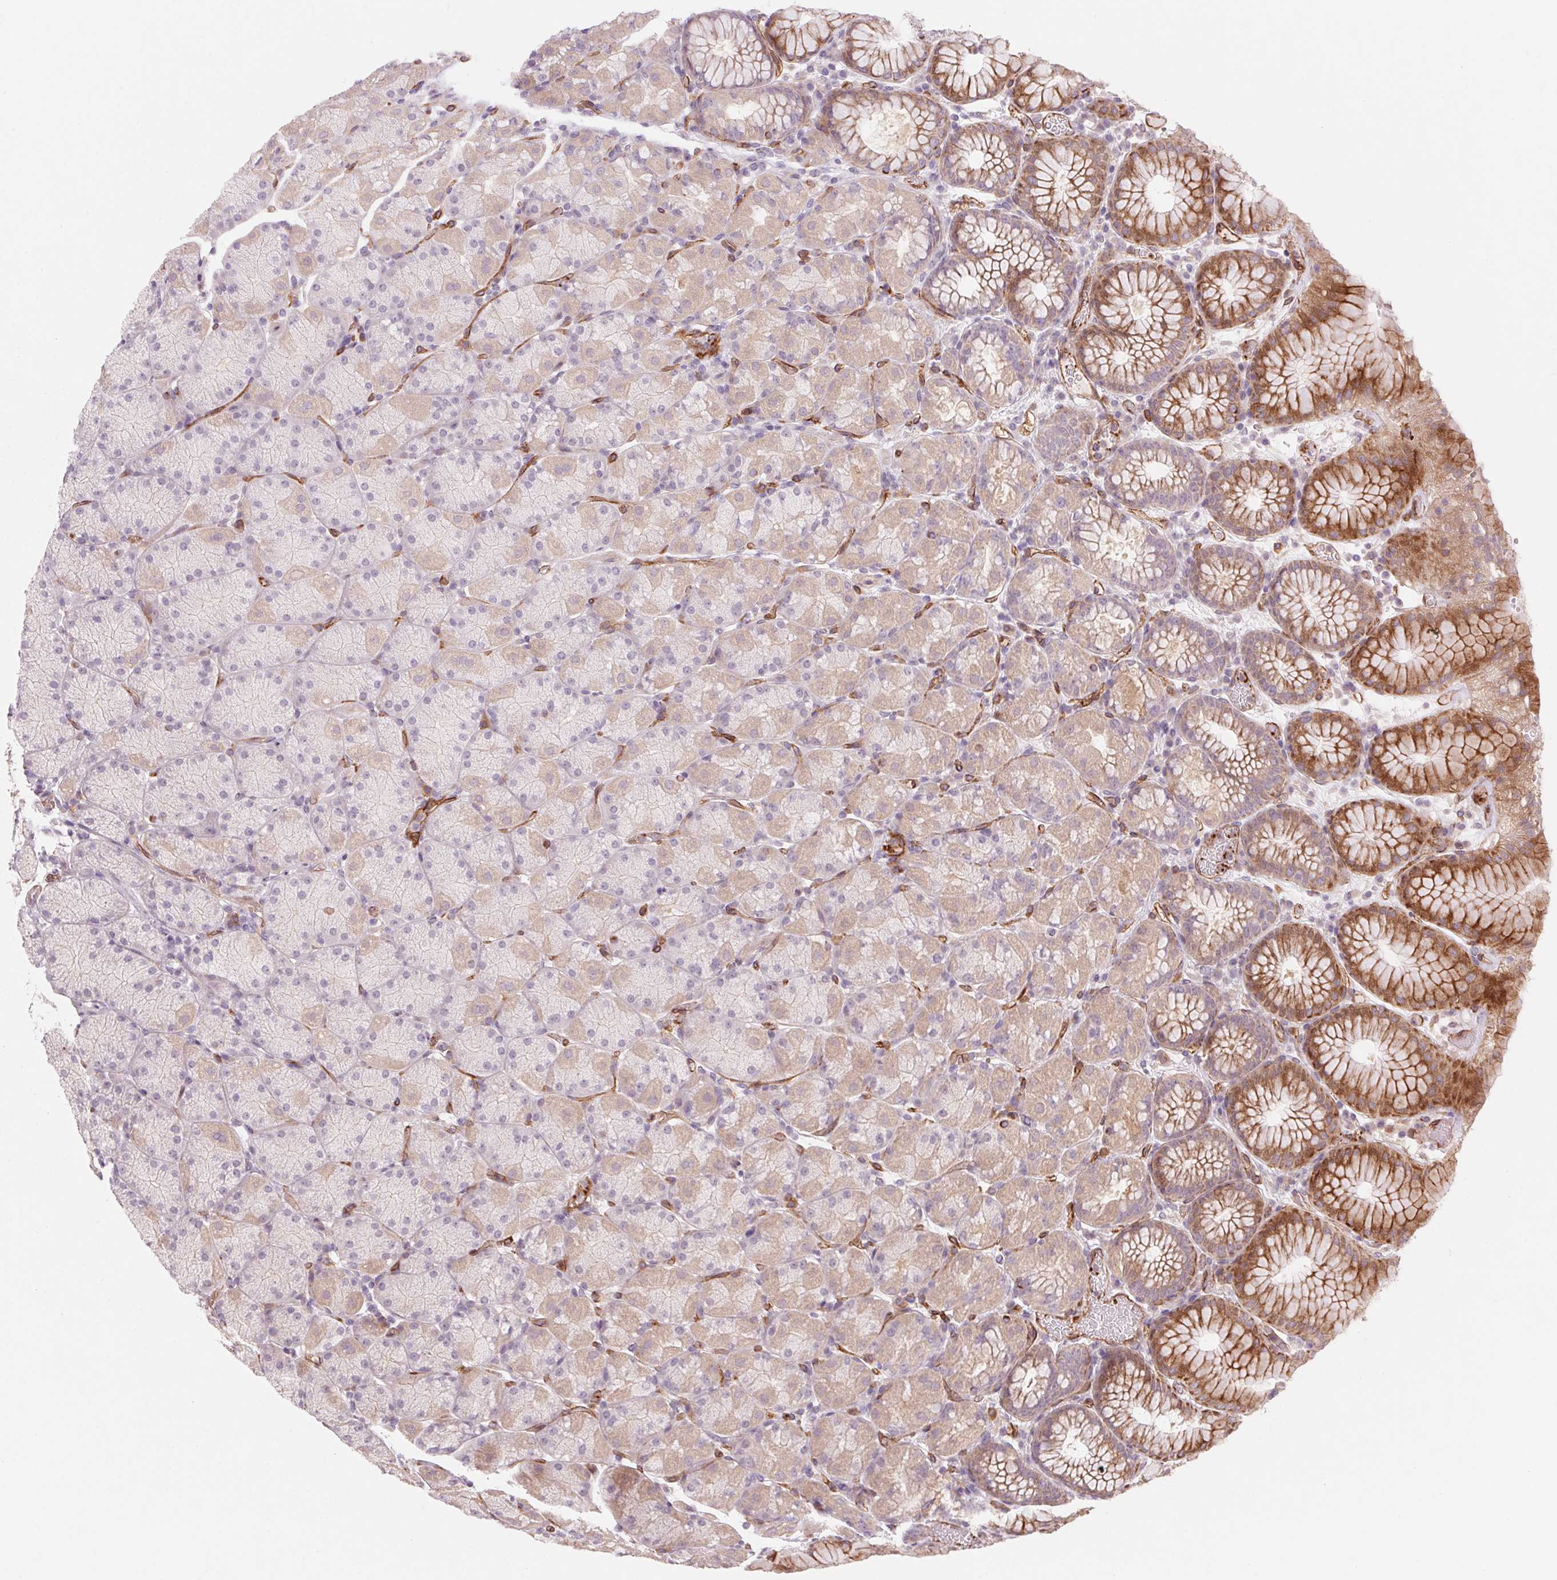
{"staining": {"intensity": "moderate", "quantity": "25%-75%", "location": "cytoplasmic/membranous"}, "tissue": "stomach", "cell_type": "Glandular cells", "image_type": "normal", "snomed": [{"axis": "morphology", "description": "Normal tissue, NOS"}, {"axis": "topography", "description": "Stomach, upper"}, {"axis": "topography", "description": "Stomach"}], "caption": "Glandular cells demonstrate medium levels of moderate cytoplasmic/membranous positivity in approximately 25%-75% of cells in normal stomach.", "gene": "MS4A13", "patient": {"sex": "male", "age": 76}}